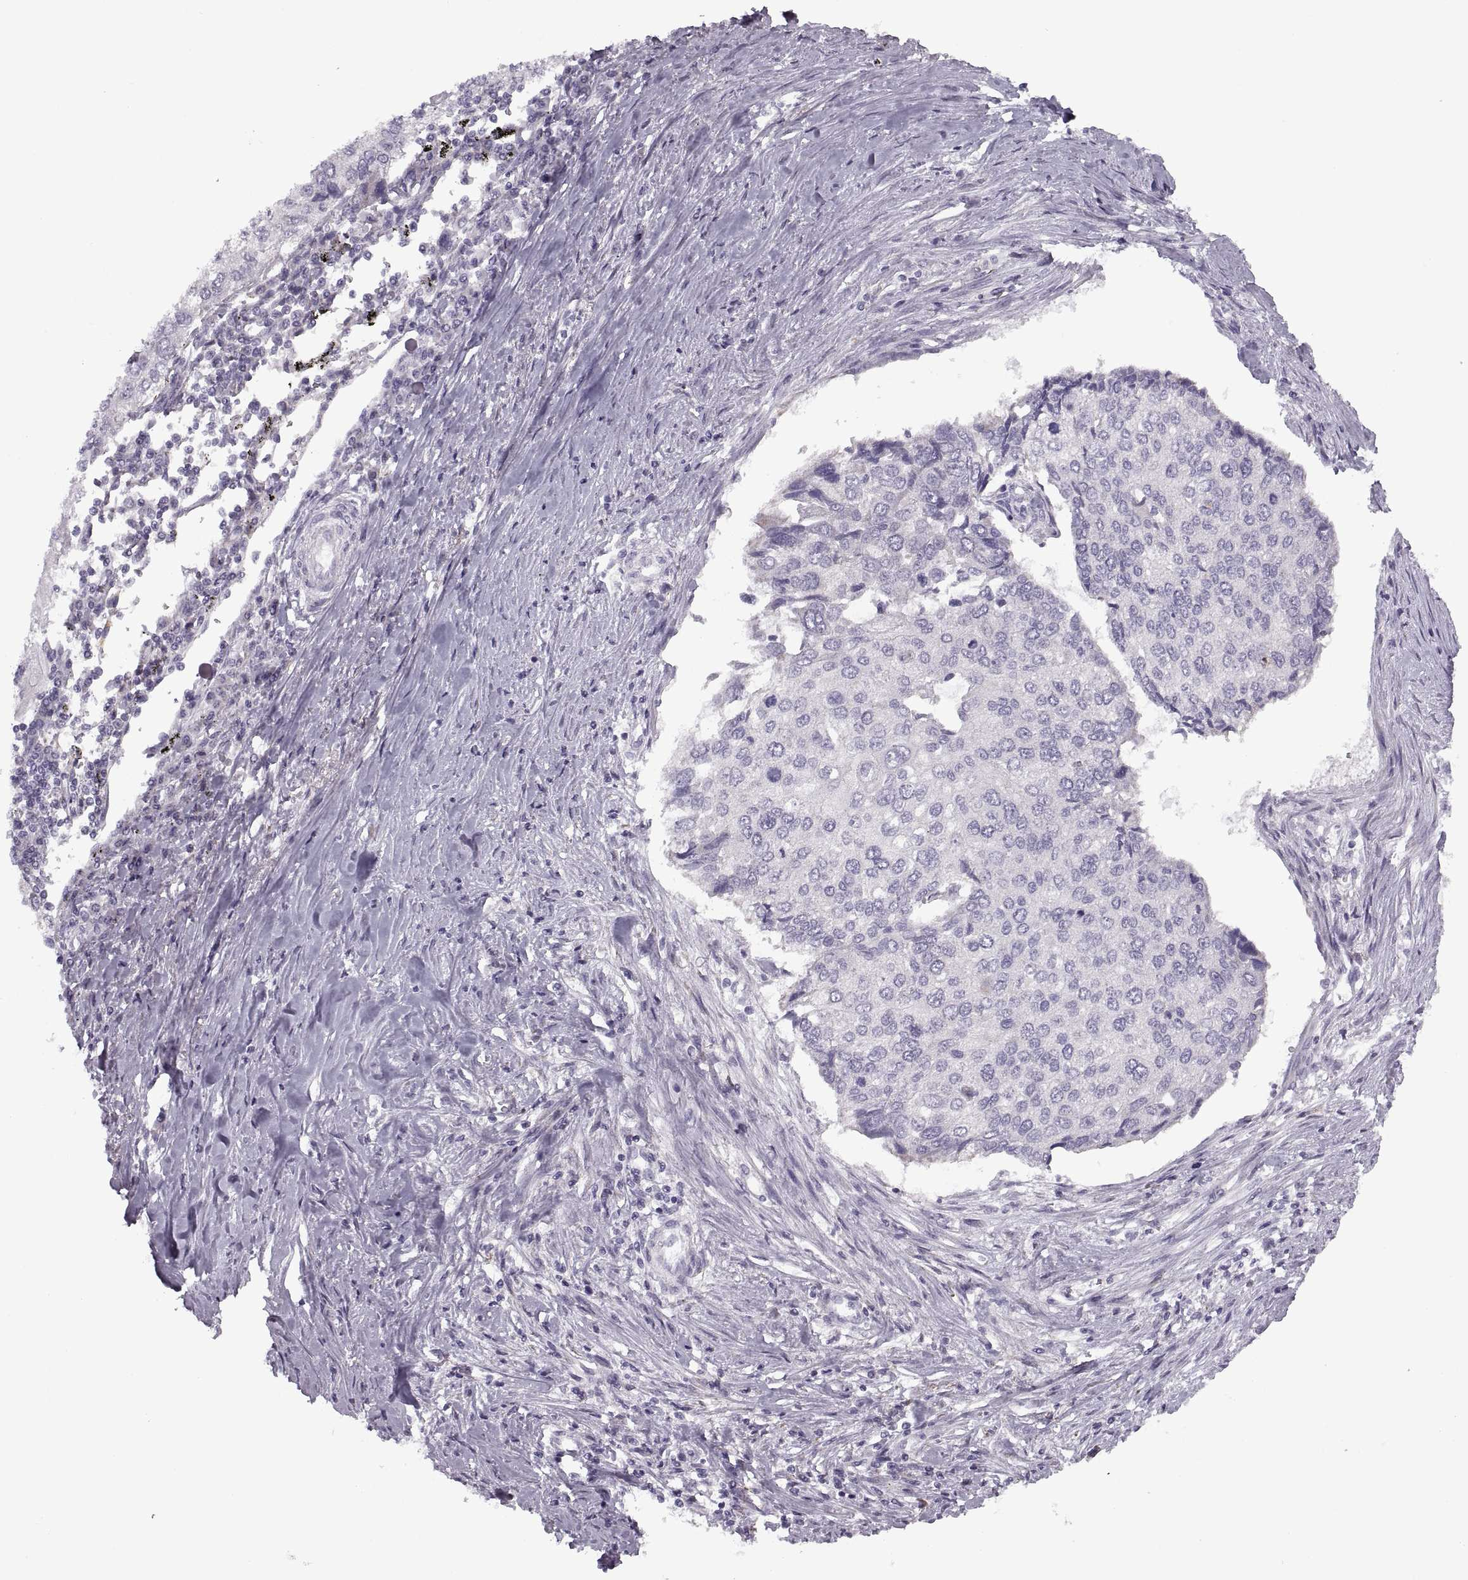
{"staining": {"intensity": "negative", "quantity": "none", "location": "none"}, "tissue": "lung cancer", "cell_type": "Tumor cells", "image_type": "cancer", "snomed": [{"axis": "morphology", "description": "Squamous cell carcinoma, NOS"}, {"axis": "morphology", "description": "Squamous cell carcinoma, metastatic, NOS"}, {"axis": "topography", "description": "Lung"}], "caption": "This micrograph is of lung squamous cell carcinoma stained with IHC to label a protein in brown with the nuclei are counter-stained blue. There is no staining in tumor cells. (DAB immunohistochemistry, high magnification).", "gene": "PIERCE1", "patient": {"sex": "male", "age": 63}}